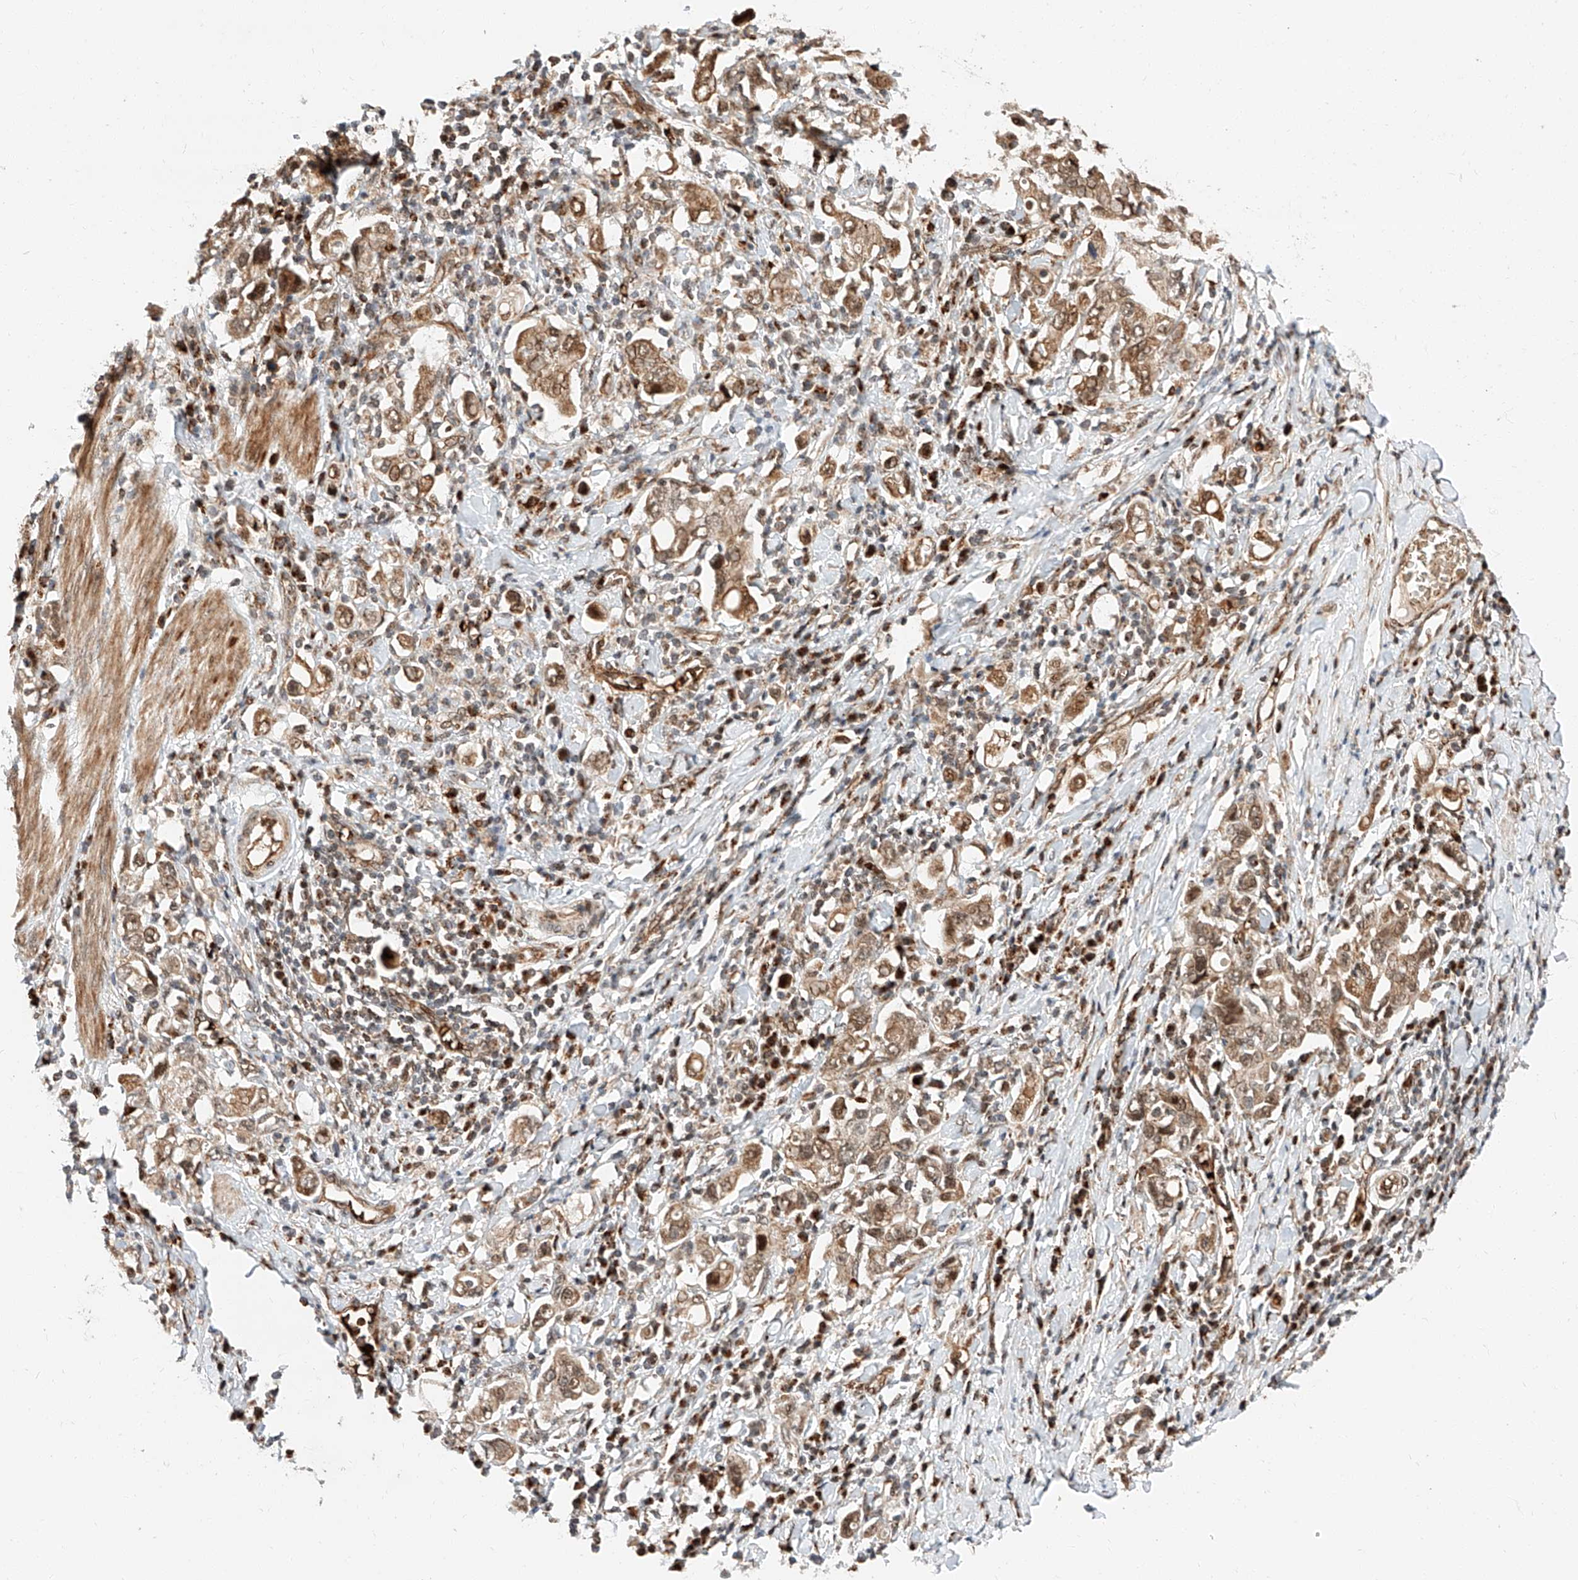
{"staining": {"intensity": "moderate", "quantity": ">75%", "location": "cytoplasmic/membranous"}, "tissue": "stomach cancer", "cell_type": "Tumor cells", "image_type": "cancer", "snomed": [{"axis": "morphology", "description": "Adenocarcinoma, NOS"}, {"axis": "topography", "description": "Stomach, upper"}], "caption": "This is an image of IHC staining of stomach cancer, which shows moderate staining in the cytoplasmic/membranous of tumor cells.", "gene": "THTPA", "patient": {"sex": "male", "age": 62}}